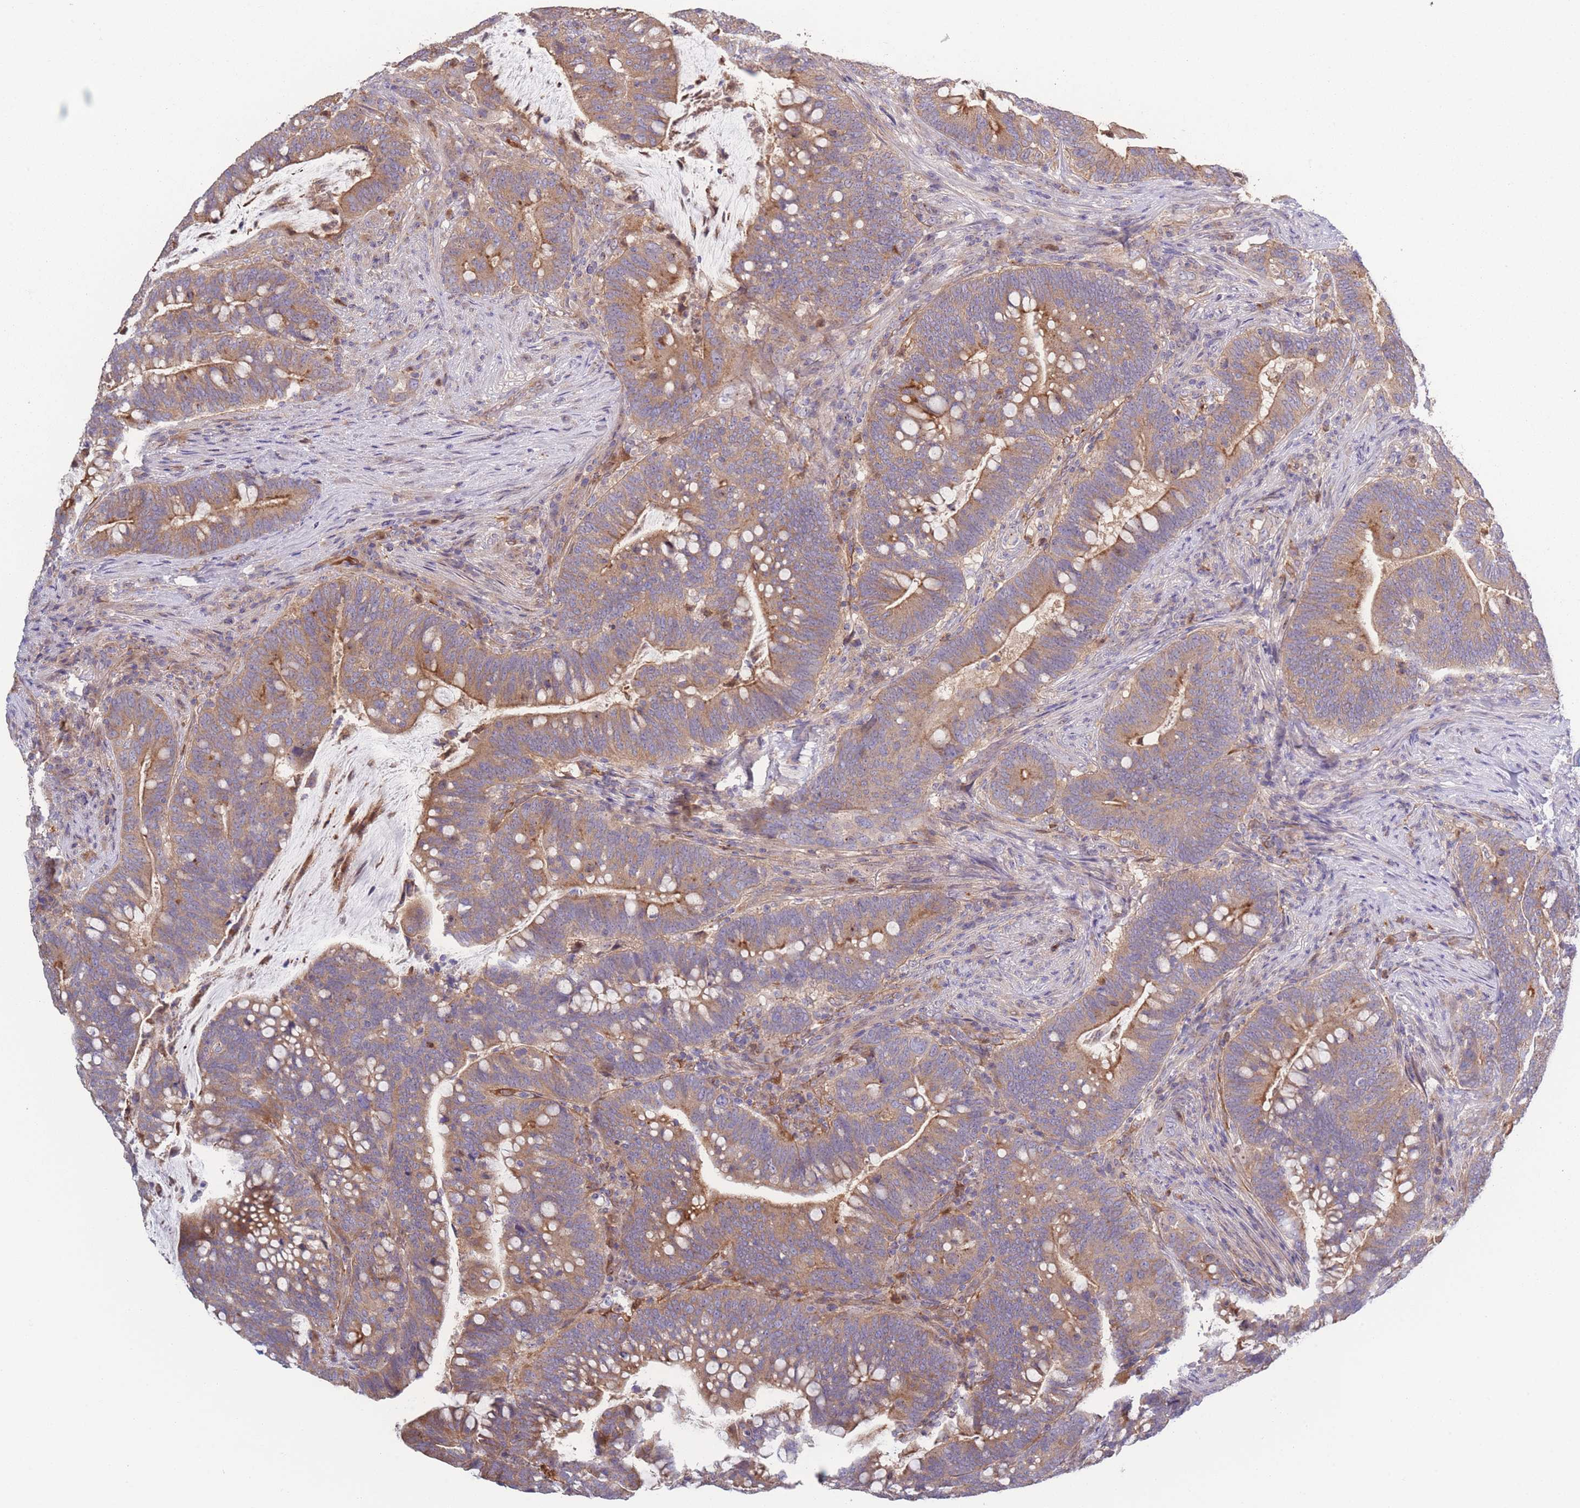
{"staining": {"intensity": "moderate", "quantity": ">75%", "location": "cytoplasmic/membranous"}, "tissue": "colorectal cancer", "cell_type": "Tumor cells", "image_type": "cancer", "snomed": [{"axis": "morphology", "description": "Normal tissue, NOS"}, {"axis": "morphology", "description": "Adenocarcinoma, NOS"}, {"axis": "topography", "description": "Colon"}], "caption": "The micrograph shows a brown stain indicating the presence of a protein in the cytoplasmic/membranous of tumor cells in colorectal adenocarcinoma. The protein is stained brown, and the nuclei are stained in blue (DAB (3,3'-diaminobenzidine) IHC with brightfield microscopy, high magnification).", "gene": "STEAP3", "patient": {"sex": "female", "age": 66}}